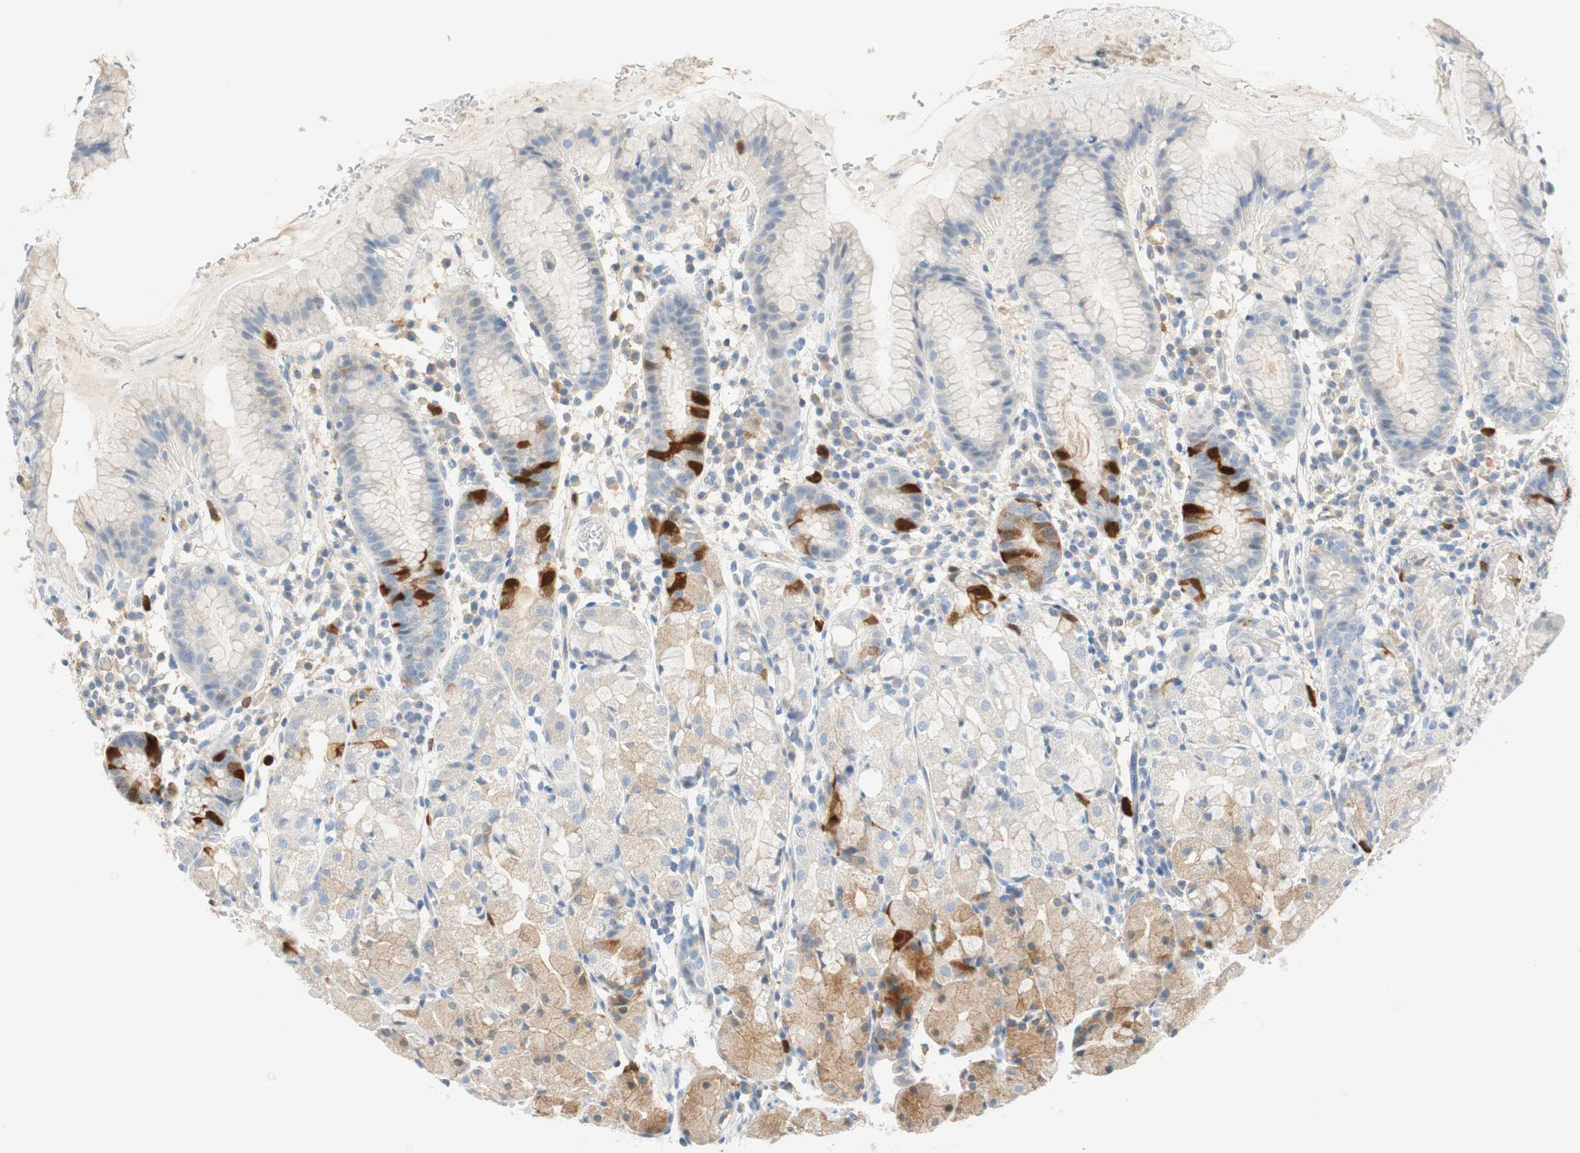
{"staining": {"intensity": "weak", "quantity": ">75%", "location": "cytoplasmic/membranous"}, "tissue": "stomach", "cell_type": "Glandular cells", "image_type": "normal", "snomed": [{"axis": "morphology", "description": "Normal tissue, NOS"}, {"axis": "topography", "description": "Stomach"}, {"axis": "topography", "description": "Stomach, lower"}], "caption": "Immunohistochemistry micrograph of normal stomach: stomach stained using IHC reveals low levels of weak protein expression localized specifically in the cytoplasmic/membranous of glandular cells, appearing as a cytoplasmic/membranous brown color.", "gene": "PTTG1", "patient": {"sex": "female", "age": 75}}